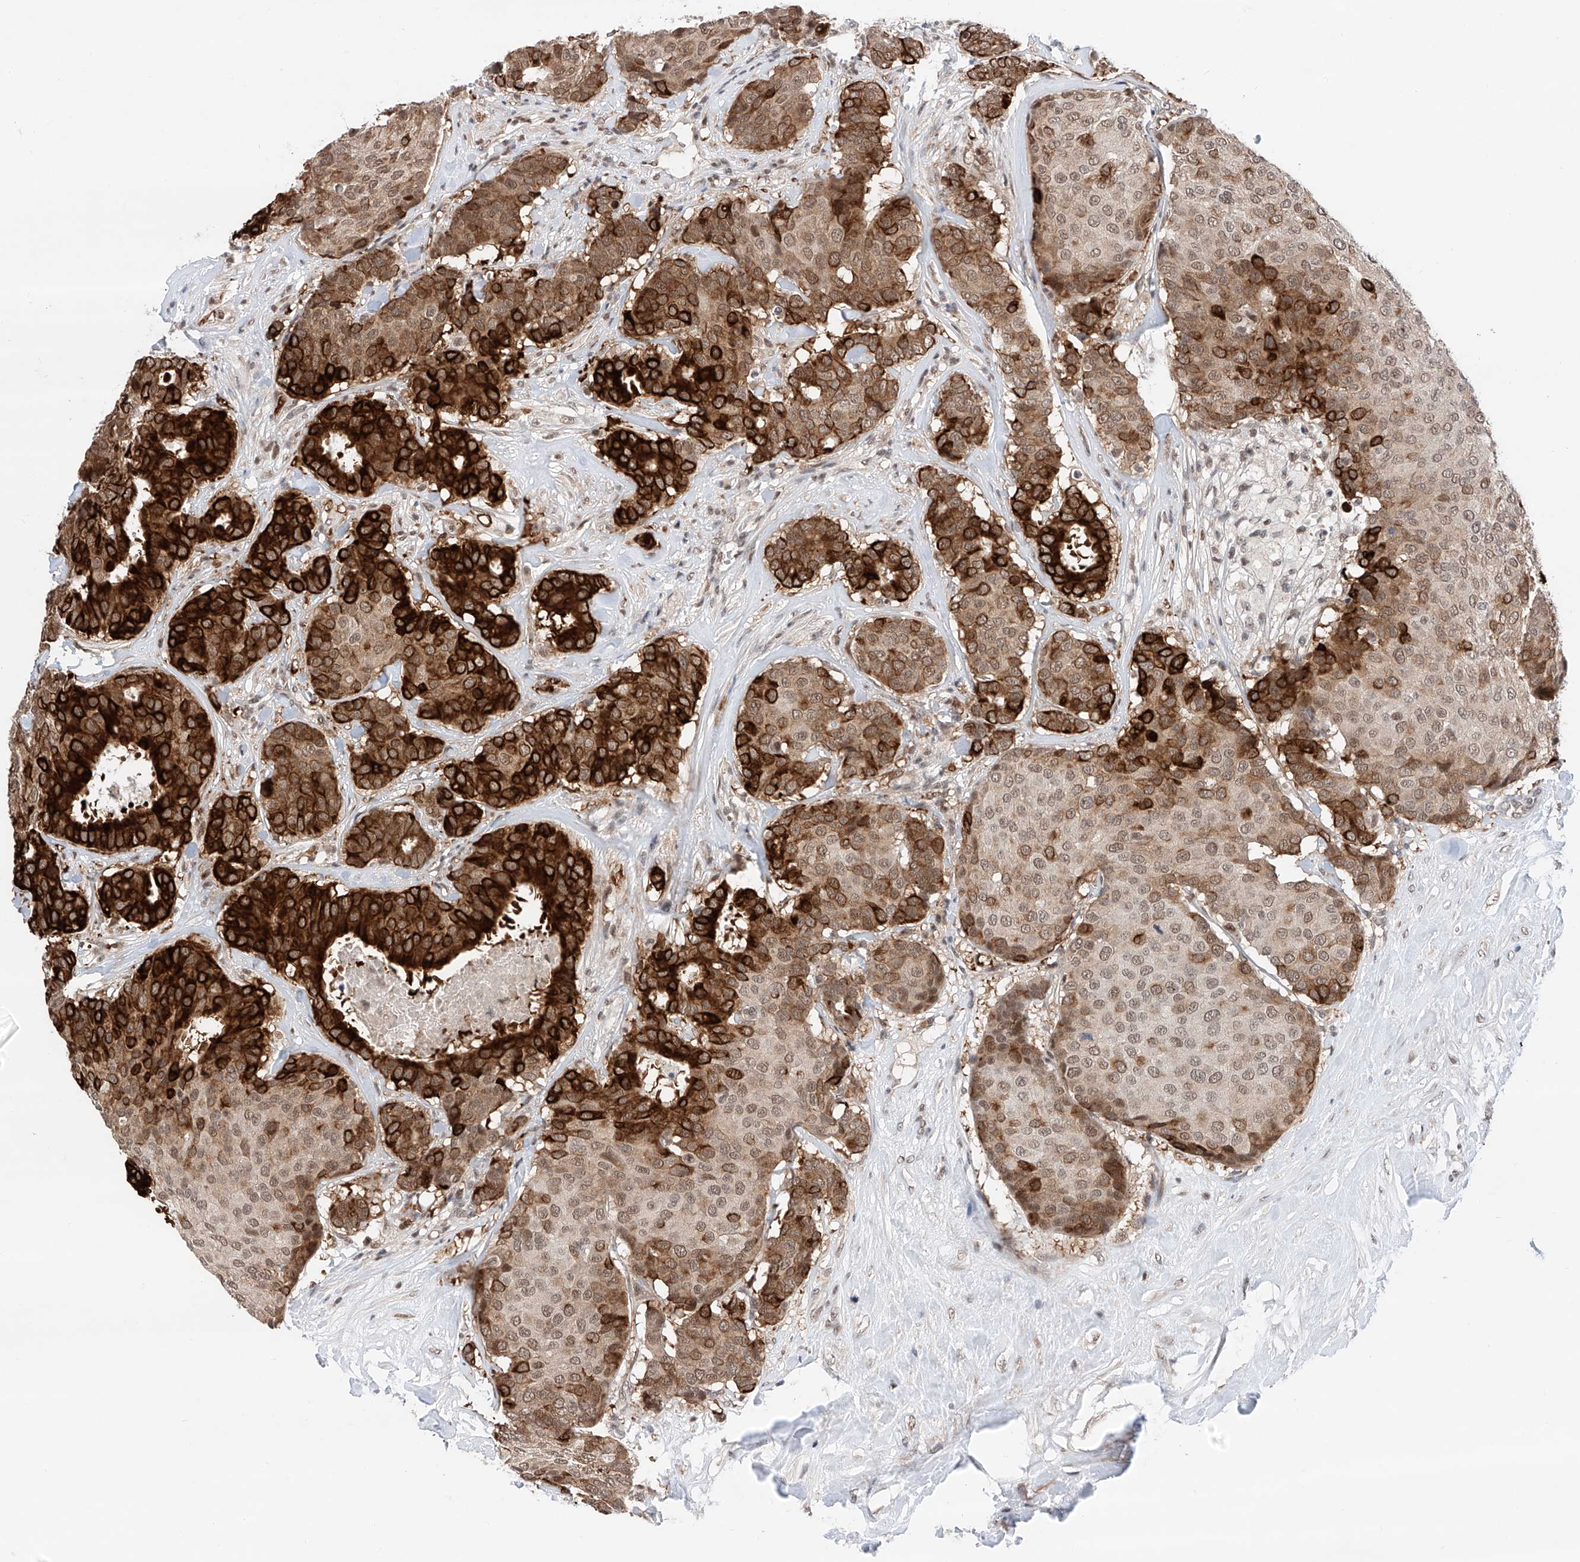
{"staining": {"intensity": "strong", "quantity": ">75%", "location": "cytoplasmic/membranous,nuclear"}, "tissue": "breast cancer", "cell_type": "Tumor cells", "image_type": "cancer", "snomed": [{"axis": "morphology", "description": "Duct carcinoma"}, {"axis": "topography", "description": "Breast"}], "caption": "Immunohistochemistry (IHC) photomicrograph of neoplastic tissue: human breast cancer (intraductal carcinoma) stained using IHC displays high levels of strong protein expression localized specifically in the cytoplasmic/membranous and nuclear of tumor cells, appearing as a cytoplasmic/membranous and nuclear brown color.", "gene": "SNRNP200", "patient": {"sex": "female", "age": 75}}